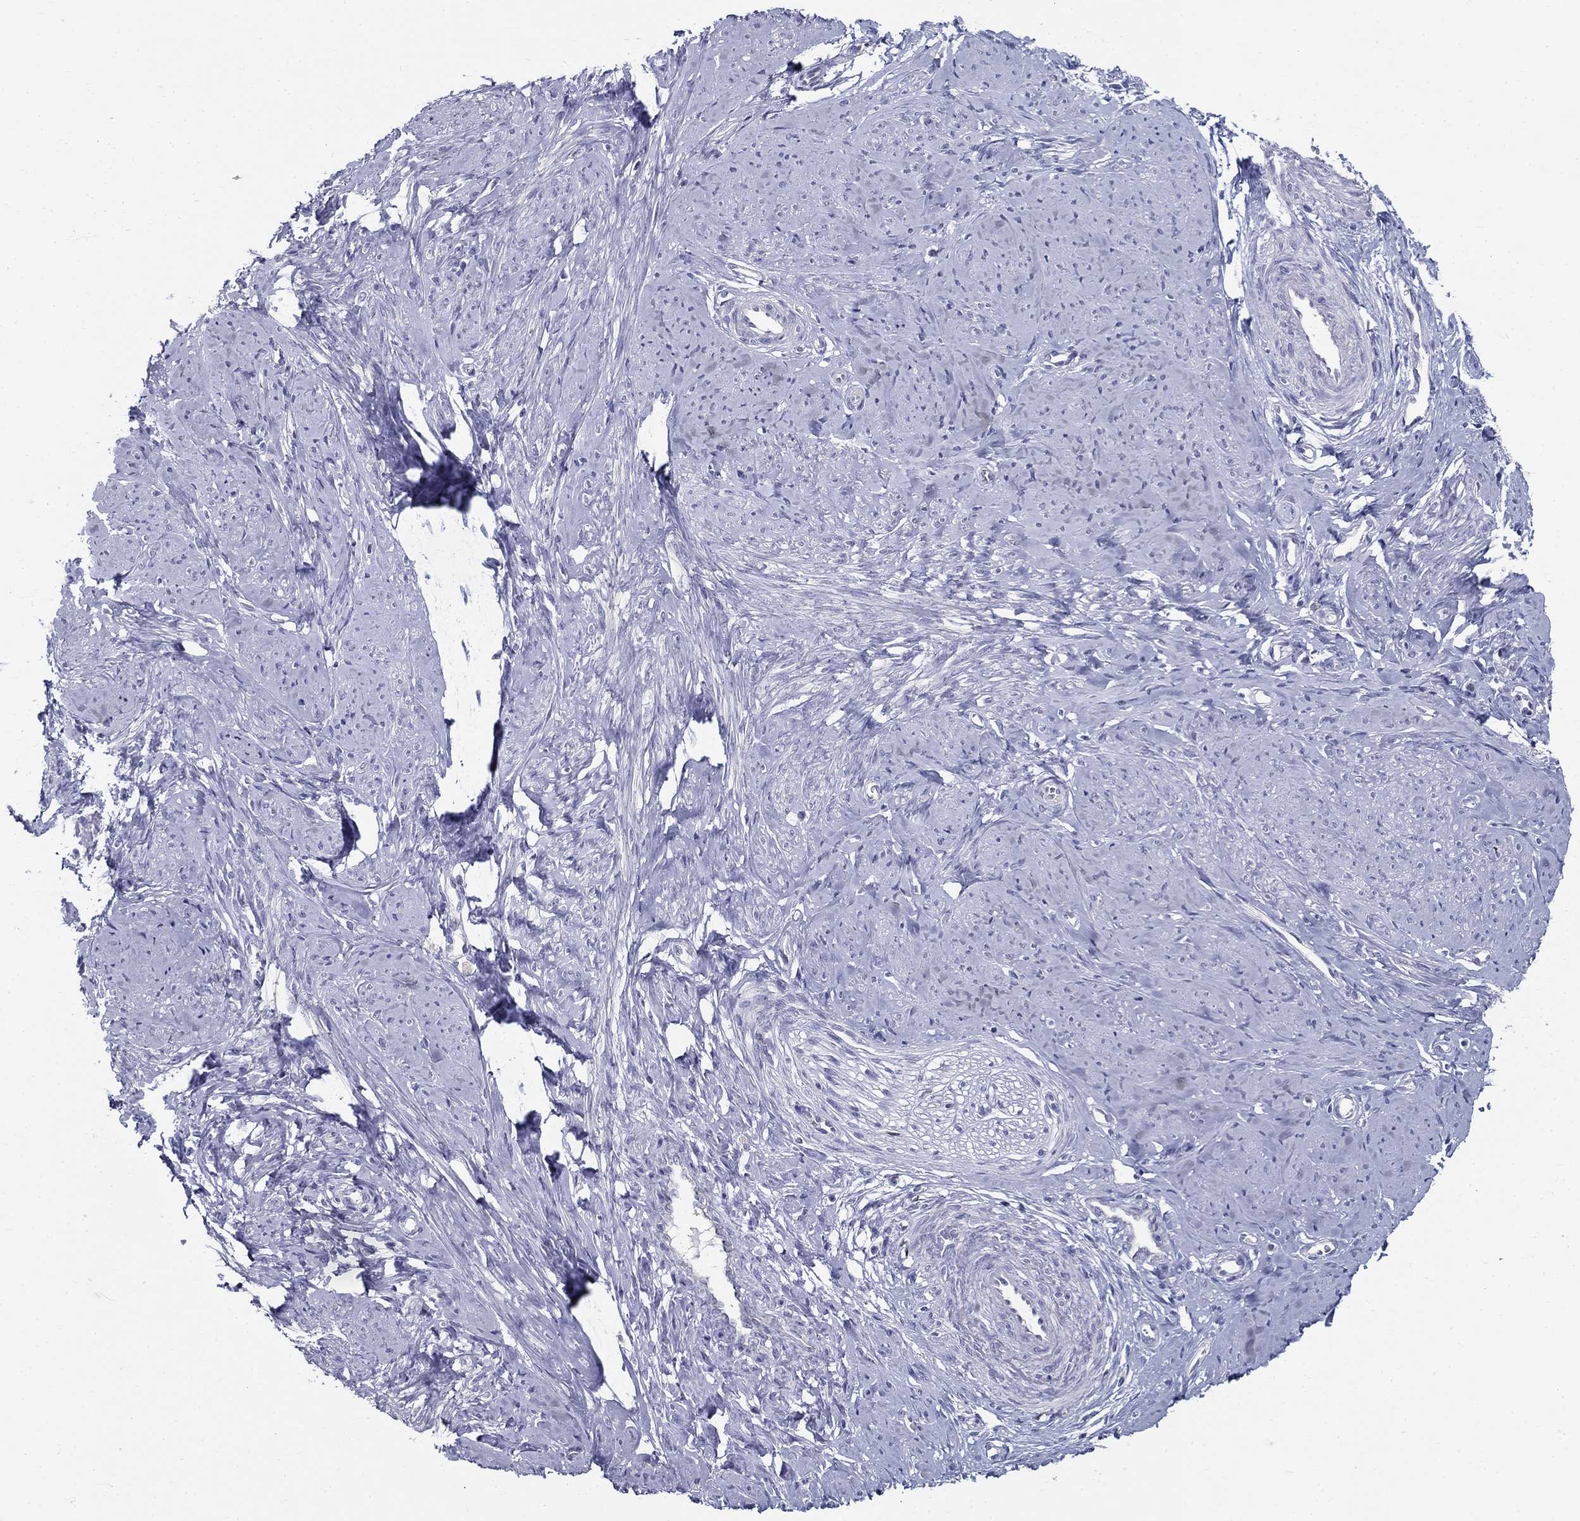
{"staining": {"intensity": "negative", "quantity": "none", "location": "none"}, "tissue": "smooth muscle", "cell_type": "Smooth muscle cells", "image_type": "normal", "snomed": [{"axis": "morphology", "description": "Normal tissue, NOS"}, {"axis": "topography", "description": "Smooth muscle"}], "caption": "Immunohistochemistry of unremarkable smooth muscle reveals no expression in smooth muscle cells. (DAB (3,3'-diaminobenzidine) IHC, high magnification).", "gene": "ENSG00000290147", "patient": {"sex": "female", "age": 48}}